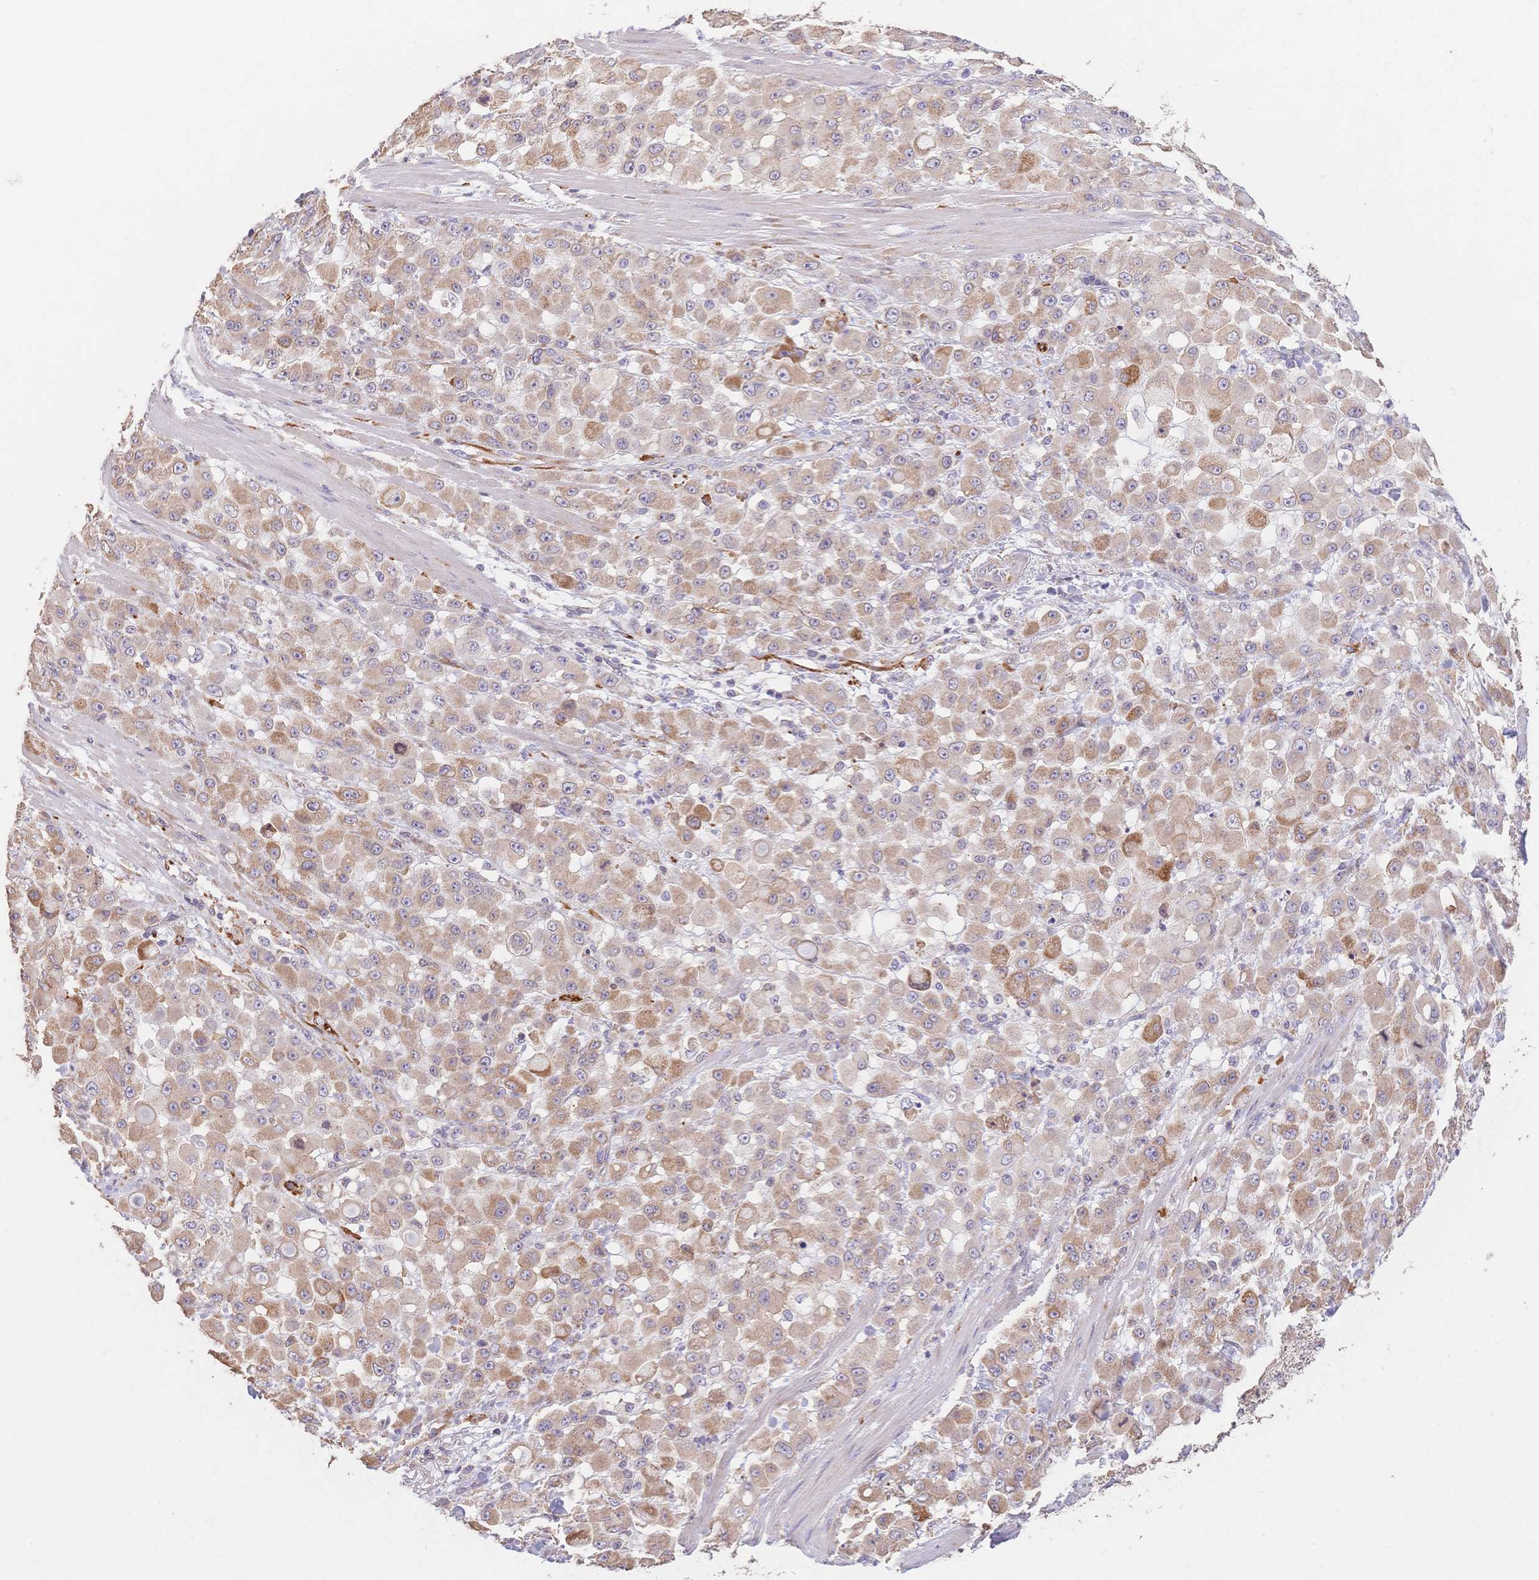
{"staining": {"intensity": "weak", "quantity": ">75%", "location": "cytoplasmic/membranous"}, "tissue": "stomach cancer", "cell_type": "Tumor cells", "image_type": "cancer", "snomed": [{"axis": "morphology", "description": "Adenocarcinoma, NOS"}, {"axis": "topography", "description": "Stomach"}], "caption": "IHC of stomach cancer (adenocarcinoma) shows low levels of weak cytoplasmic/membranous expression in about >75% of tumor cells.", "gene": "HS3ST5", "patient": {"sex": "female", "age": 76}}